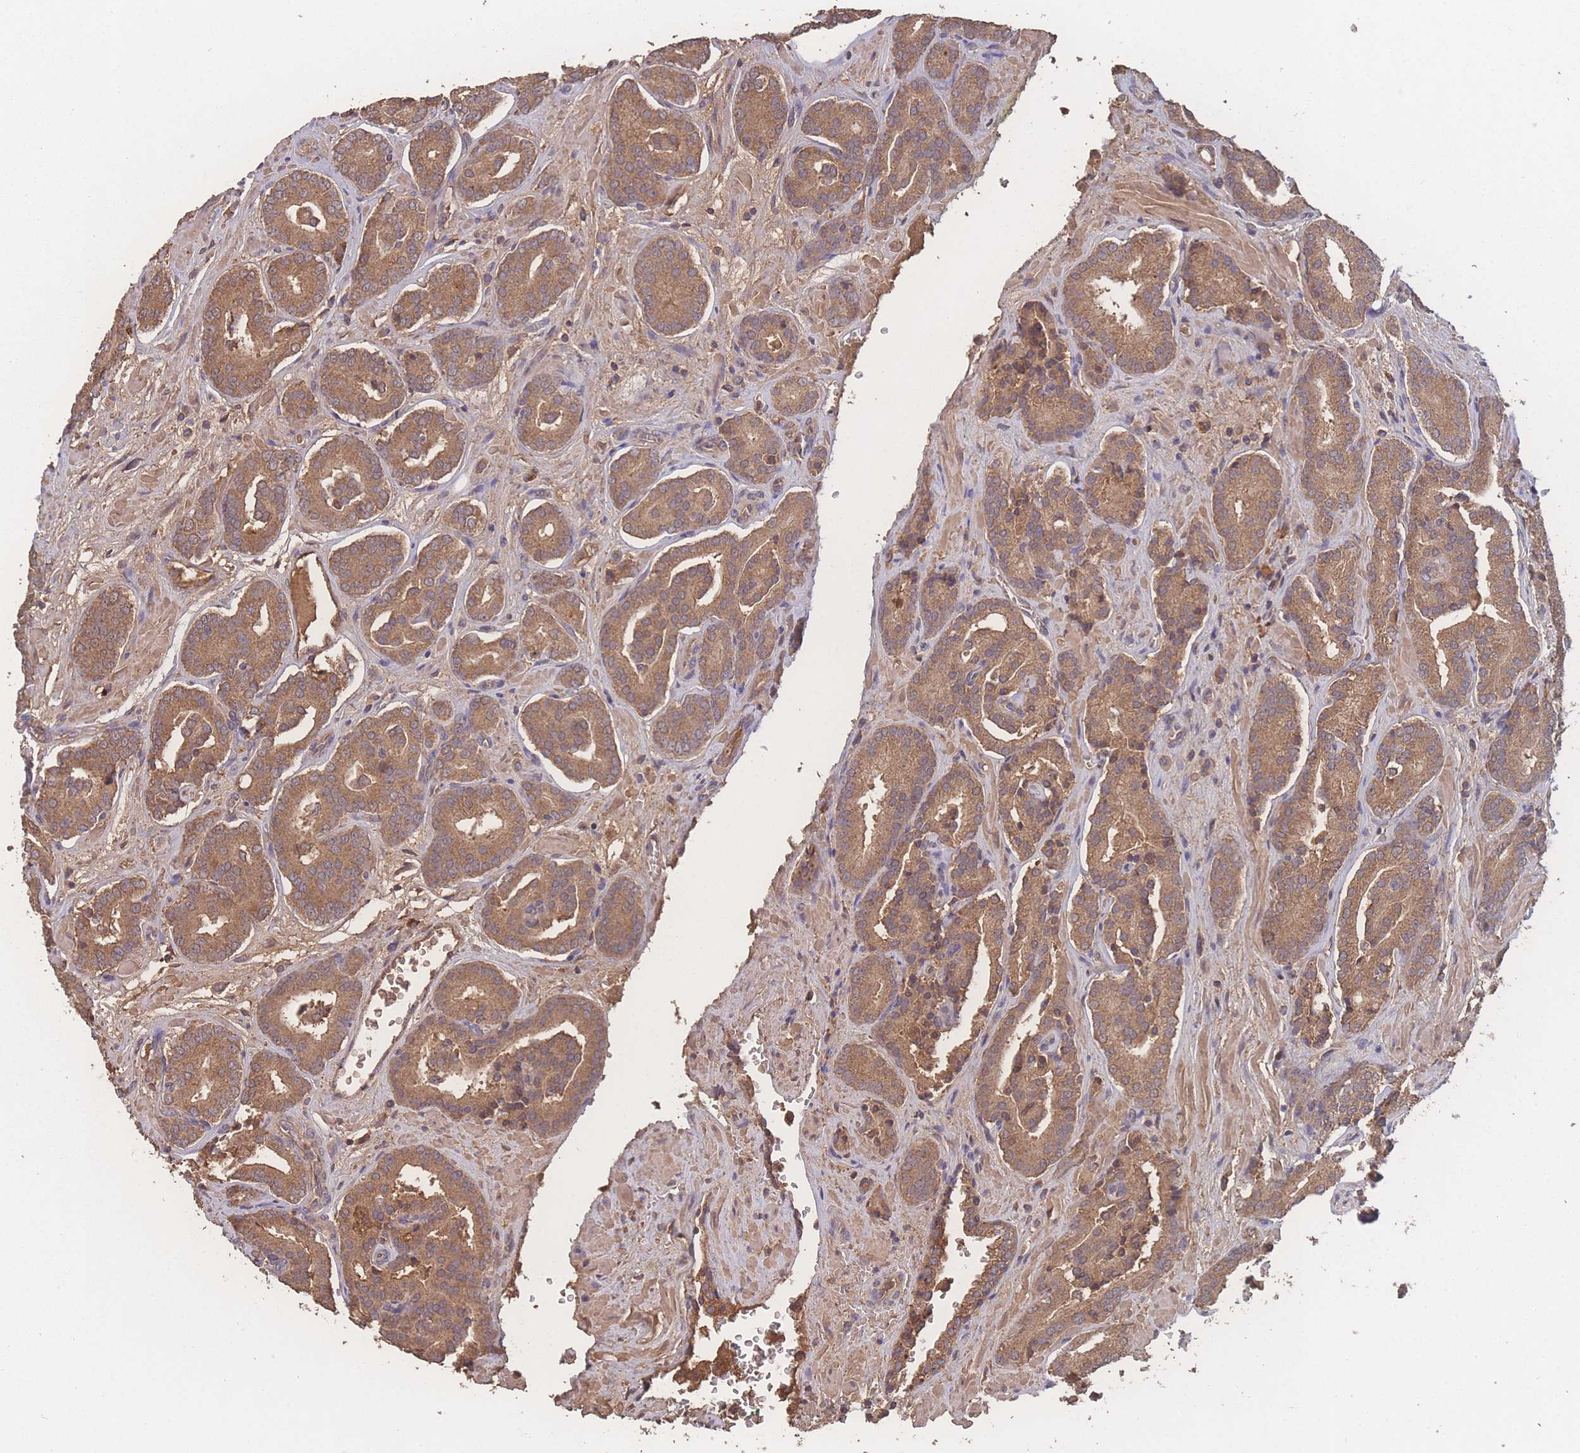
{"staining": {"intensity": "moderate", "quantity": ">75%", "location": "cytoplasmic/membranous"}, "tissue": "prostate cancer", "cell_type": "Tumor cells", "image_type": "cancer", "snomed": [{"axis": "morphology", "description": "Adenocarcinoma, High grade"}, {"axis": "topography", "description": "Prostate"}], "caption": "Immunohistochemical staining of adenocarcinoma (high-grade) (prostate) shows medium levels of moderate cytoplasmic/membranous expression in about >75% of tumor cells.", "gene": "ATXN10", "patient": {"sex": "male", "age": 66}}